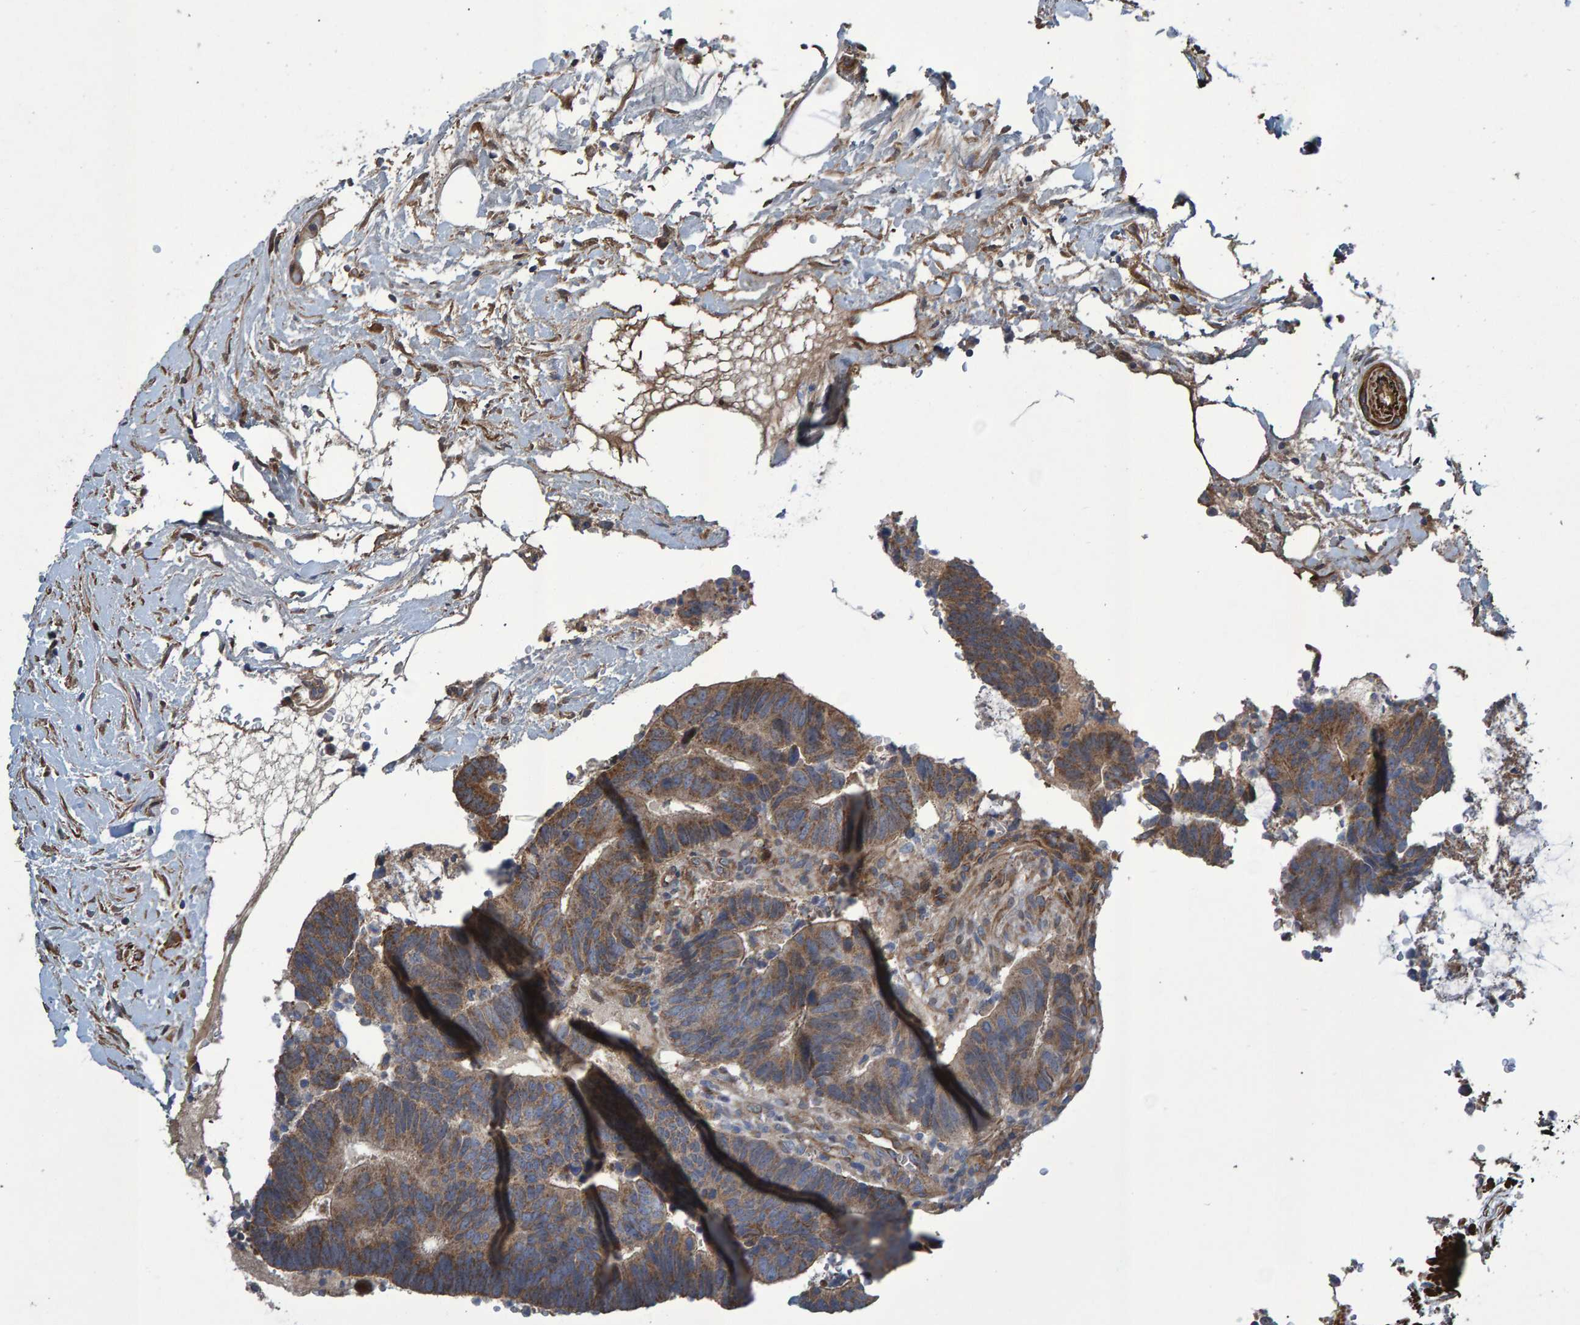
{"staining": {"intensity": "moderate", "quantity": ">75%", "location": "cytoplasmic/membranous"}, "tissue": "colorectal cancer", "cell_type": "Tumor cells", "image_type": "cancer", "snomed": [{"axis": "morphology", "description": "Adenocarcinoma, NOS"}, {"axis": "topography", "description": "Colon"}], "caption": "A high-resolution histopathology image shows immunohistochemistry staining of colorectal adenocarcinoma, which shows moderate cytoplasmic/membranous staining in about >75% of tumor cells.", "gene": "SLIT2", "patient": {"sex": "male", "age": 56}}